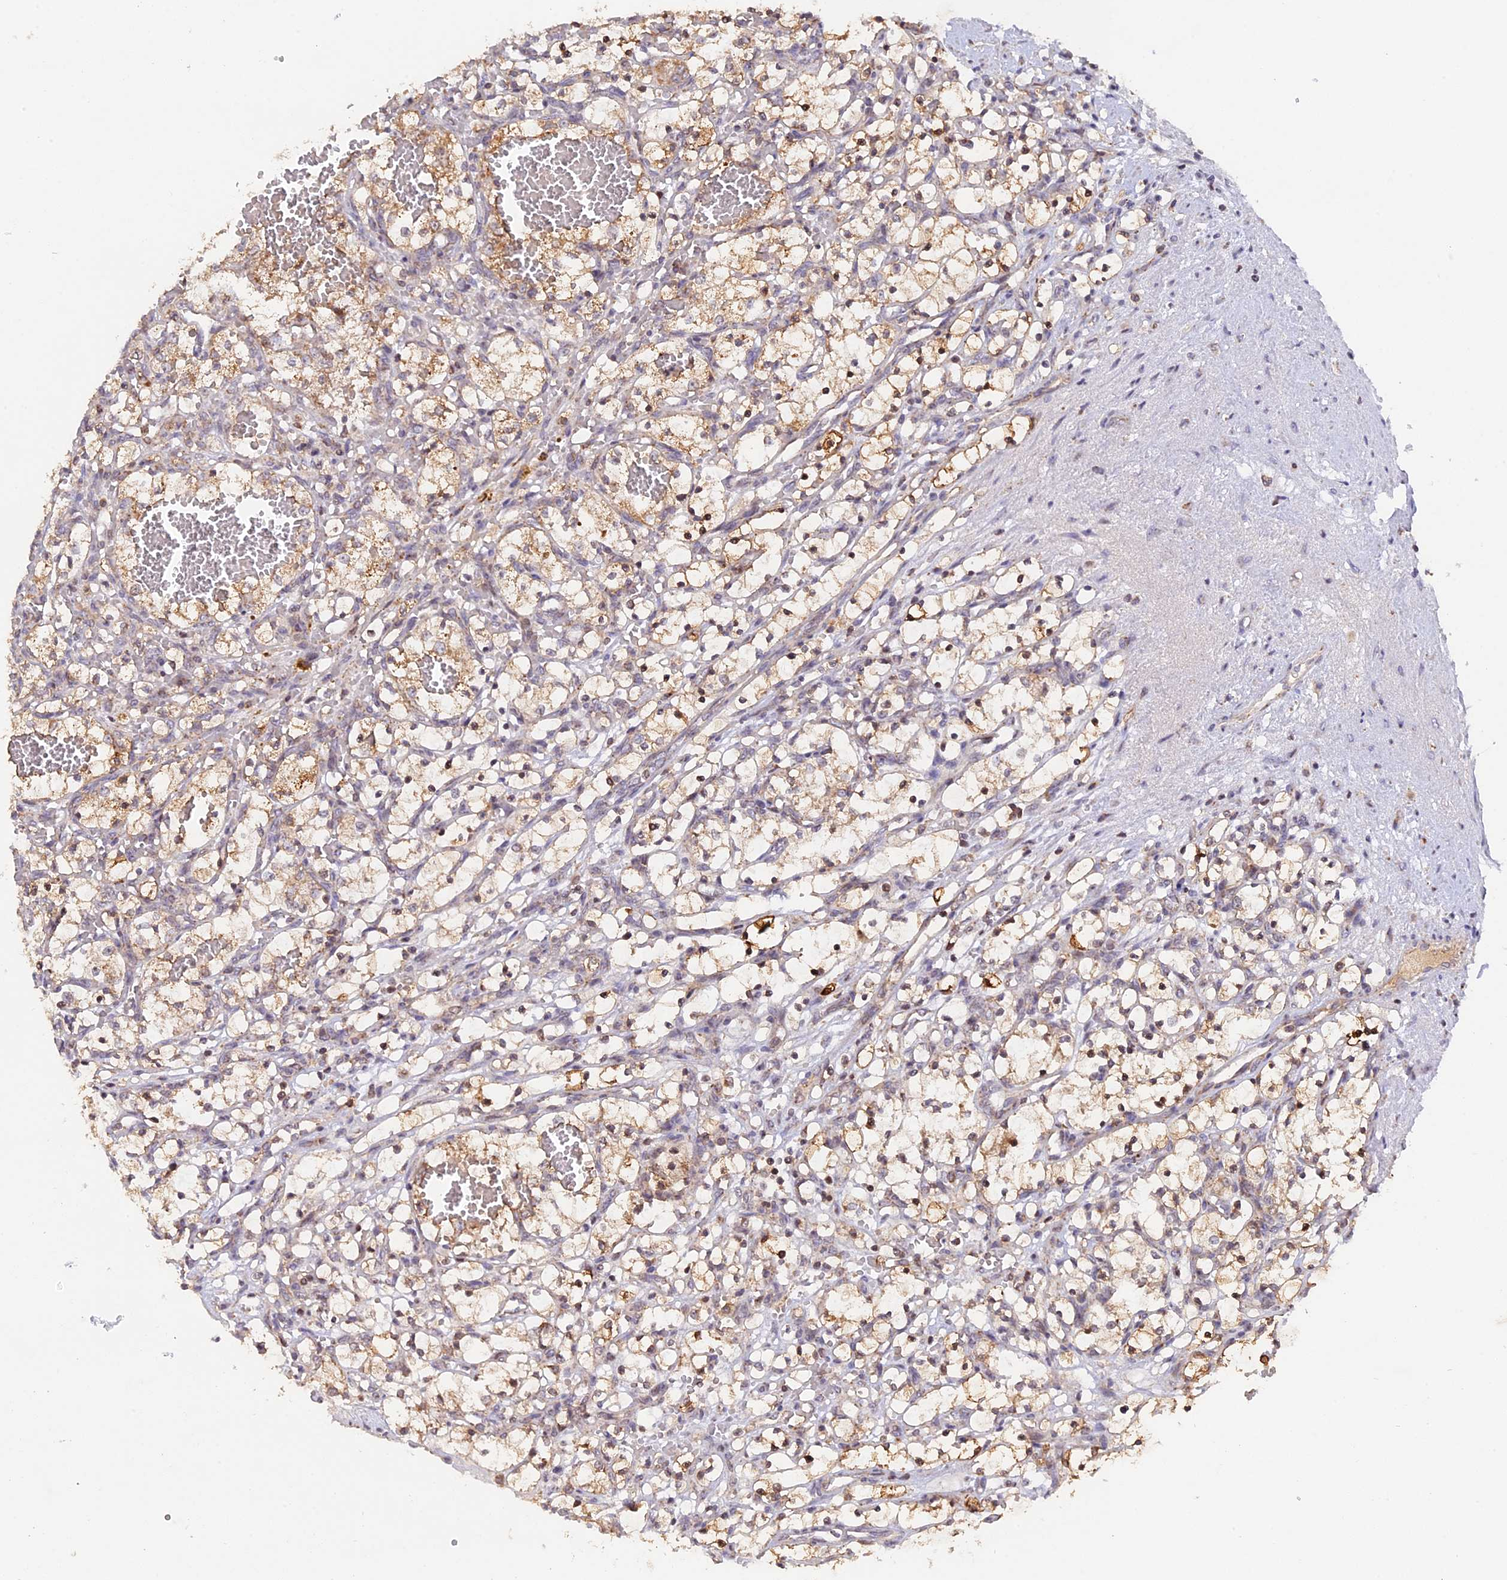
{"staining": {"intensity": "weak", "quantity": "<25%", "location": "cytoplasmic/membranous"}, "tissue": "renal cancer", "cell_type": "Tumor cells", "image_type": "cancer", "snomed": [{"axis": "morphology", "description": "Adenocarcinoma, NOS"}, {"axis": "topography", "description": "Kidney"}], "caption": "The image exhibits no staining of tumor cells in renal cancer (adenocarcinoma).", "gene": "MPV17L", "patient": {"sex": "female", "age": 69}}